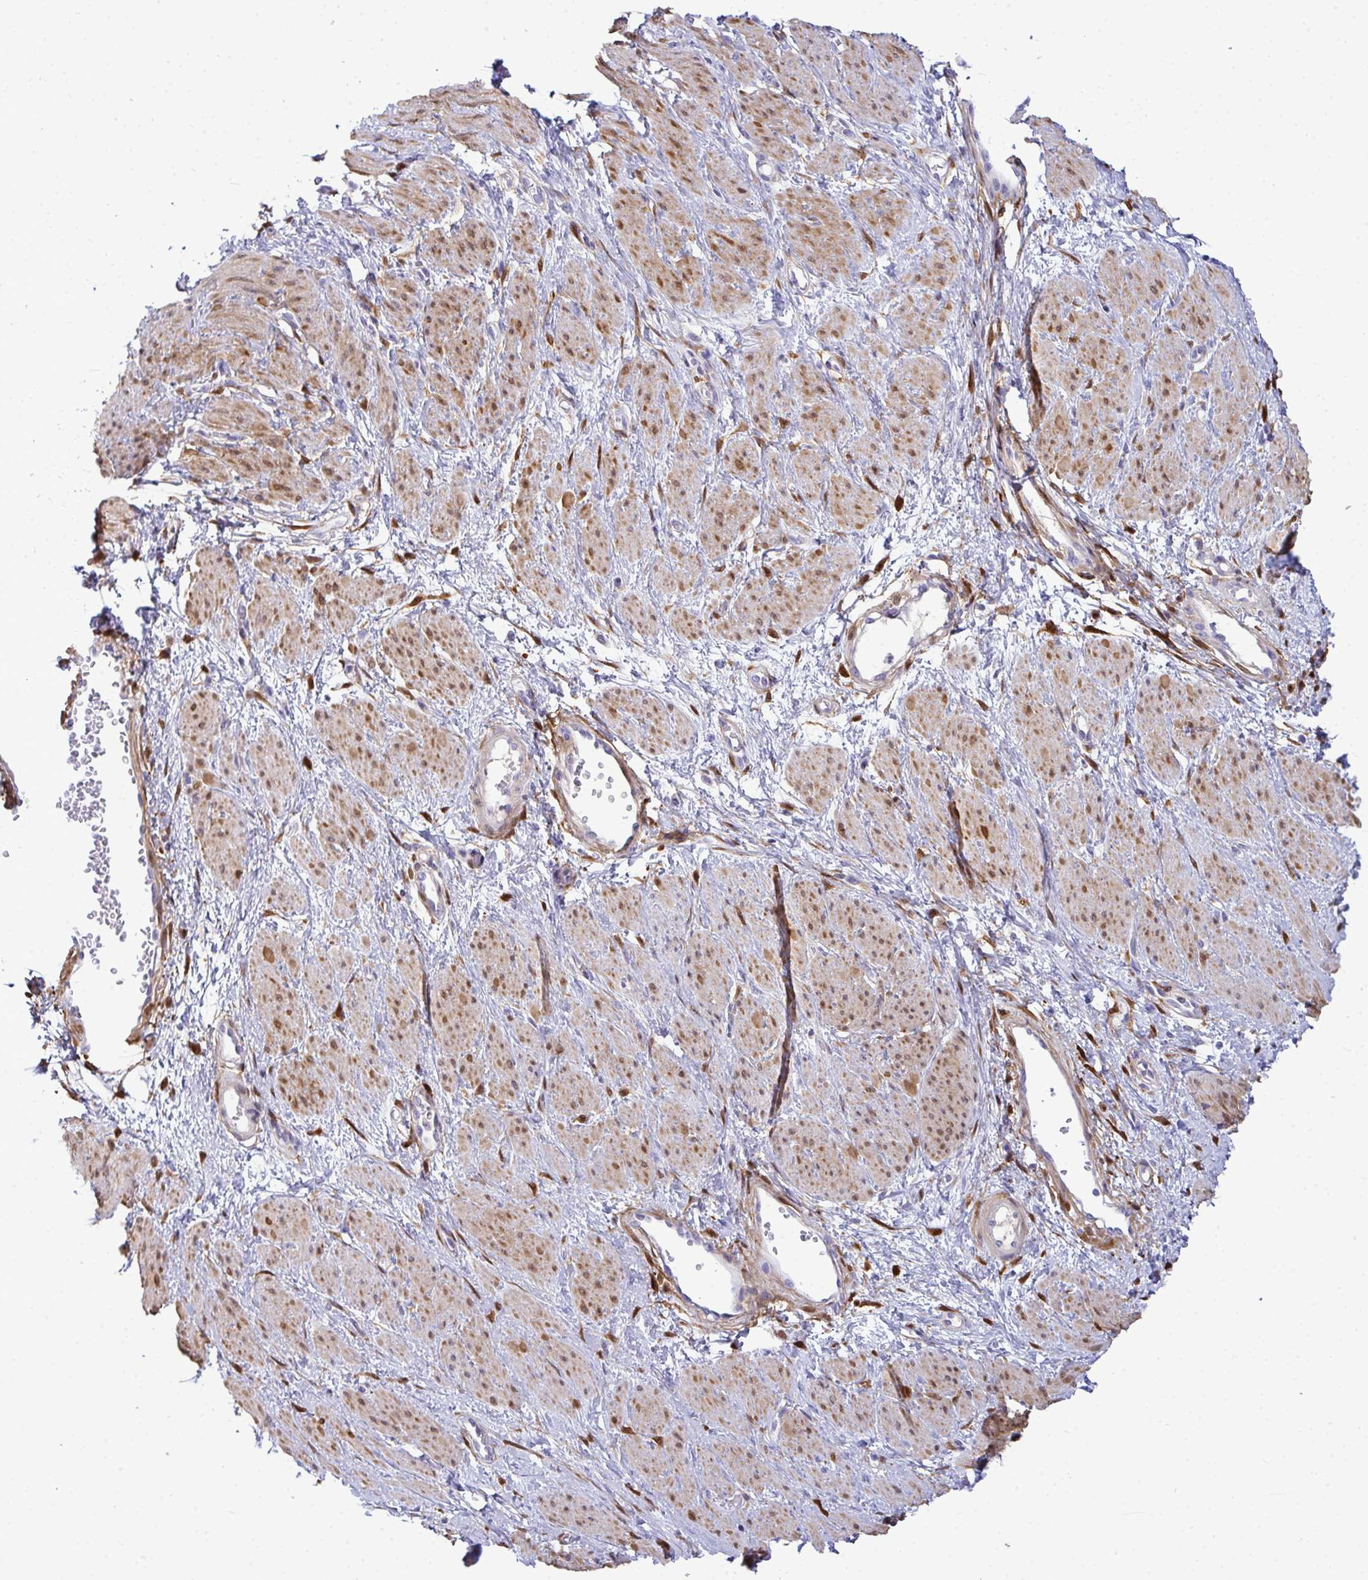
{"staining": {"intensity": "moderate", "quantity": "25%-75%", "location": "cytoplasmic/membranous,nuclear"}, "tissue": "smooth muscle", "cell_type": "Smooth muscle cells", "image_type": "normal", "snomed": [{"axis": "morphology", "description": "Normal tissue, NOS"}, {"axis": "topography", "description": "Smooth muscle"}, {"axis": "topography", "description": "Uterus"}], "caption": "Smooth muscle cells reveal medium levels of moderate cytoplasmic/membranous,nuclear expression in approximately 25%-75% of cells in benign smooth muscle. (DAB = brown stain, brightfield microscopy at high magnification).", "gene": "HSPB6", "patient": {"sex": "female", "age": 39}}